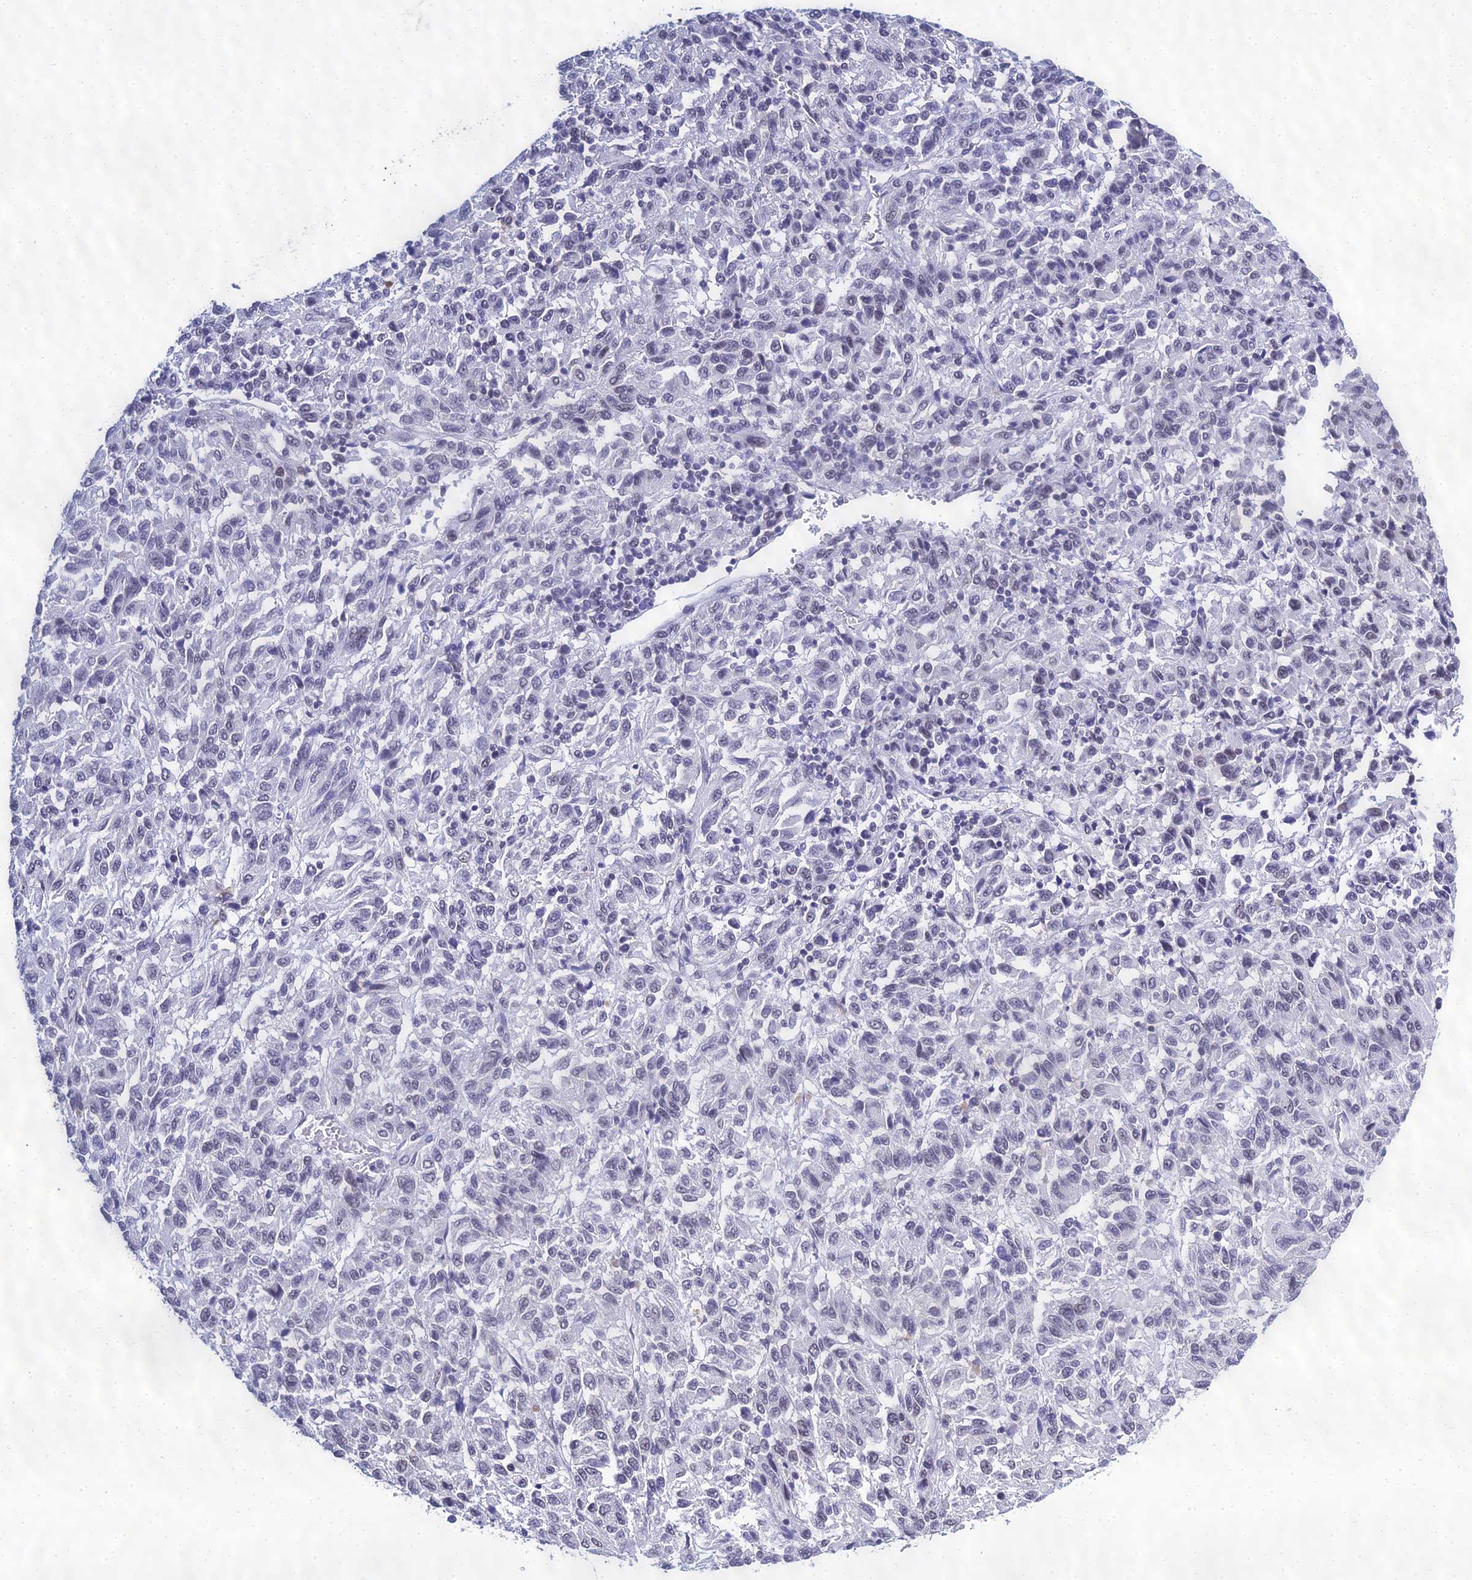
{"staining": {"intensity": "negative", "quantity": "none", "location": "none"}, "tissue": "melanoma", "cell_type": "Tumor cells", "image_type": "cancer", "snomed": [{"axis": "morphology", "description": "Malignant melanoma, Metastatic site"}, {"axis": "topography", "description": "Lung"}], "caption": "Immunohistochemical staining of melanoma demonstrates no significant staining in tumor cells.", "gene": "PPP4R2", "patient": {"sex": "male", "age": 64}}